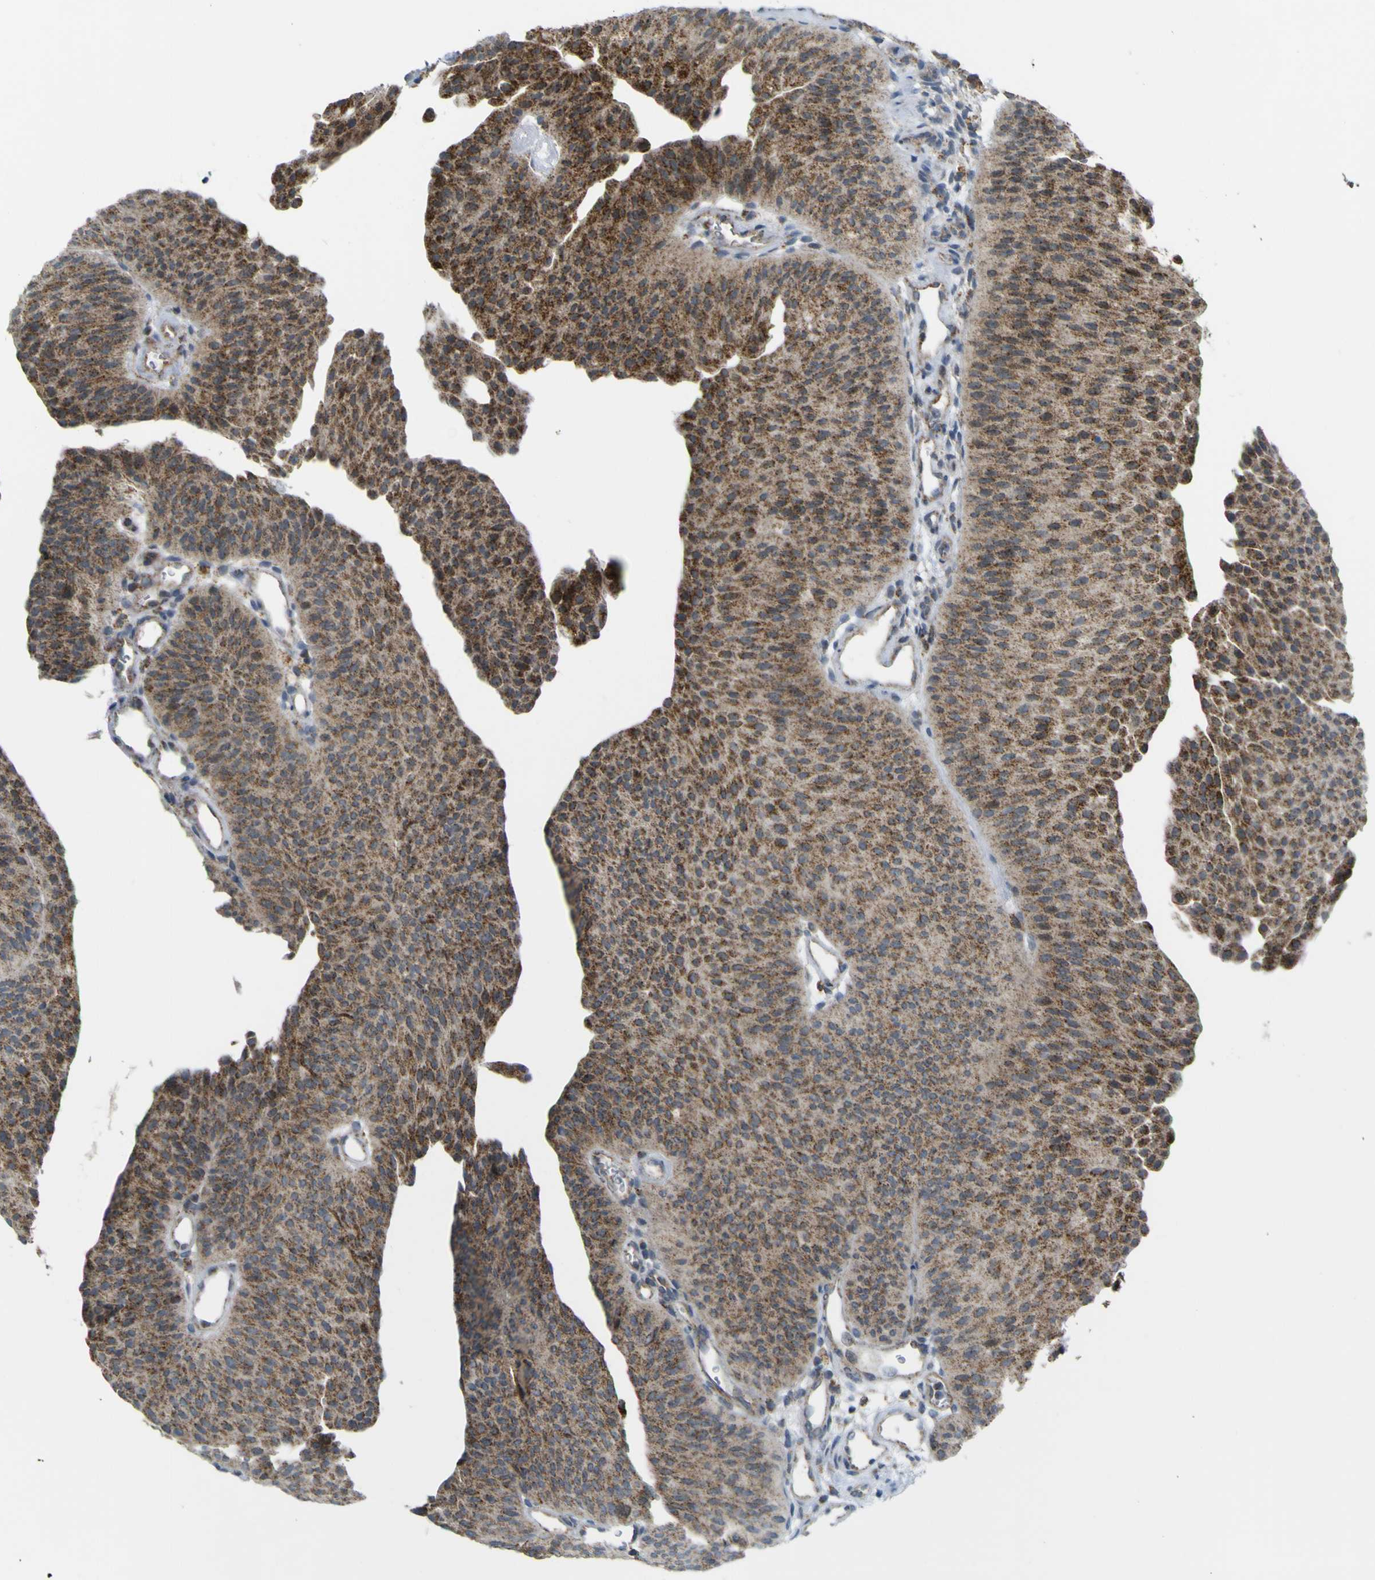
{"staining": {"intensity": "moderate", "quantity": ">75%", "location": "cytoplasmic/membranous"}, "tissue": "urothelial cancer", "cell_type": "Tumor cells", "image_type": "cancer", "snomed": [{"axis": "morphology", "description": "Urothelial carcinoma, Low grade"}, {"axis": "topography", "description": "Urinary bladder"}], "caption": "Moderate cytoplasmic/membranous expression for a protein is present in about >75% of tumor cells of low-grade urothelial carcinoma using immunohistochemistry (IHC).", "gene": "ACBD5", "patient": {"sex": "female", "age": 60}}